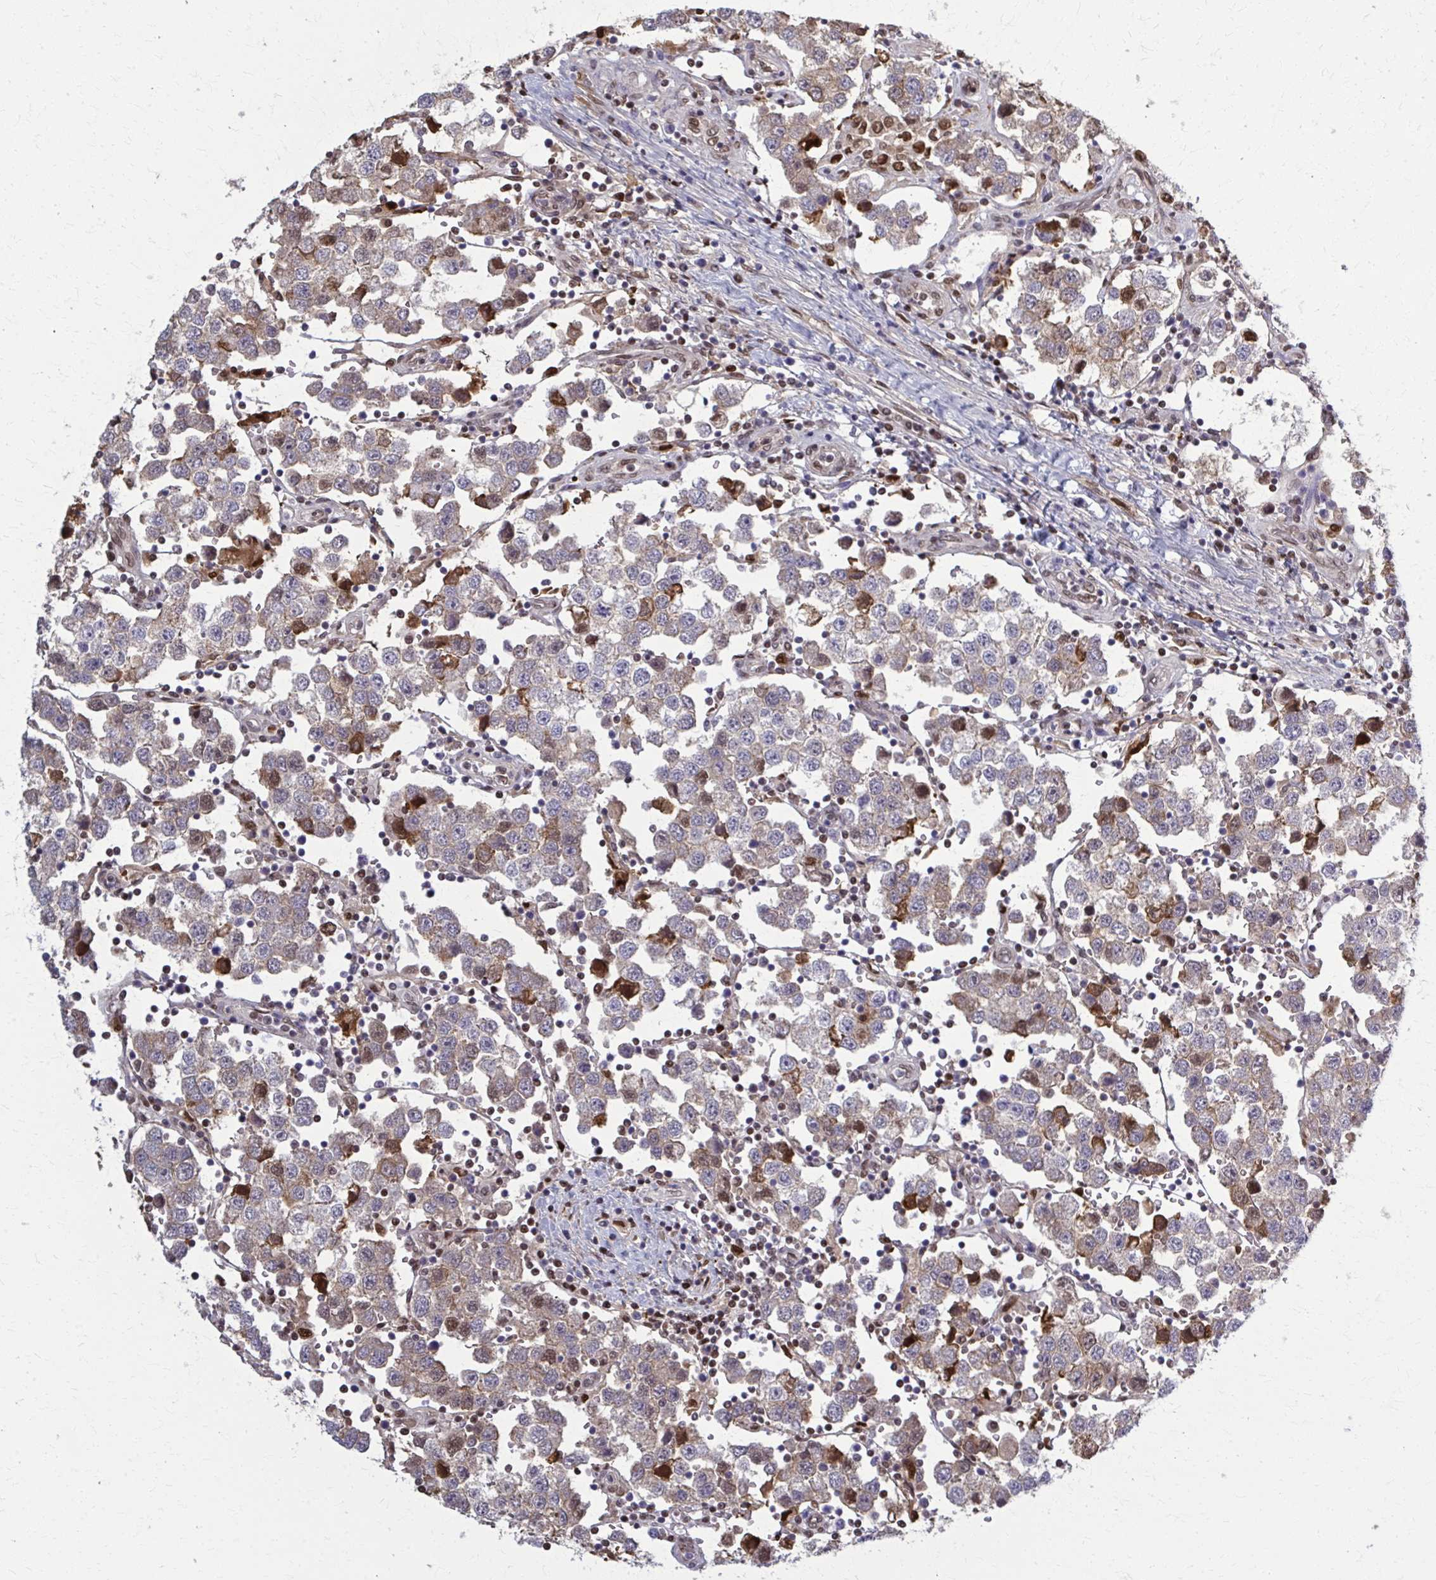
{"staining": {"intensity": "moderate", "quantity": "25%-75%", "location": "cytoplasmic/membranous"}, "tissue": "testis cancer", "cell_type": "Tumor cells", "image_type": "cancer", "snomed": [{"axis": "morphology", "description": "Seminoma, NOS"}, {"axis": "topography", "description": "Testis"}], "caption": "IHC histopathology image of neoplastic tissue: testis seminoma stained using IHC reveals medium levels of moderate protein expression localized specifically in the cytoplasmic/membranous of tumor cells, appearing as a cytoplasmic/membranous brown color.", "gene": "MDH1", "patient": {"sex": "male", "age": 37}}